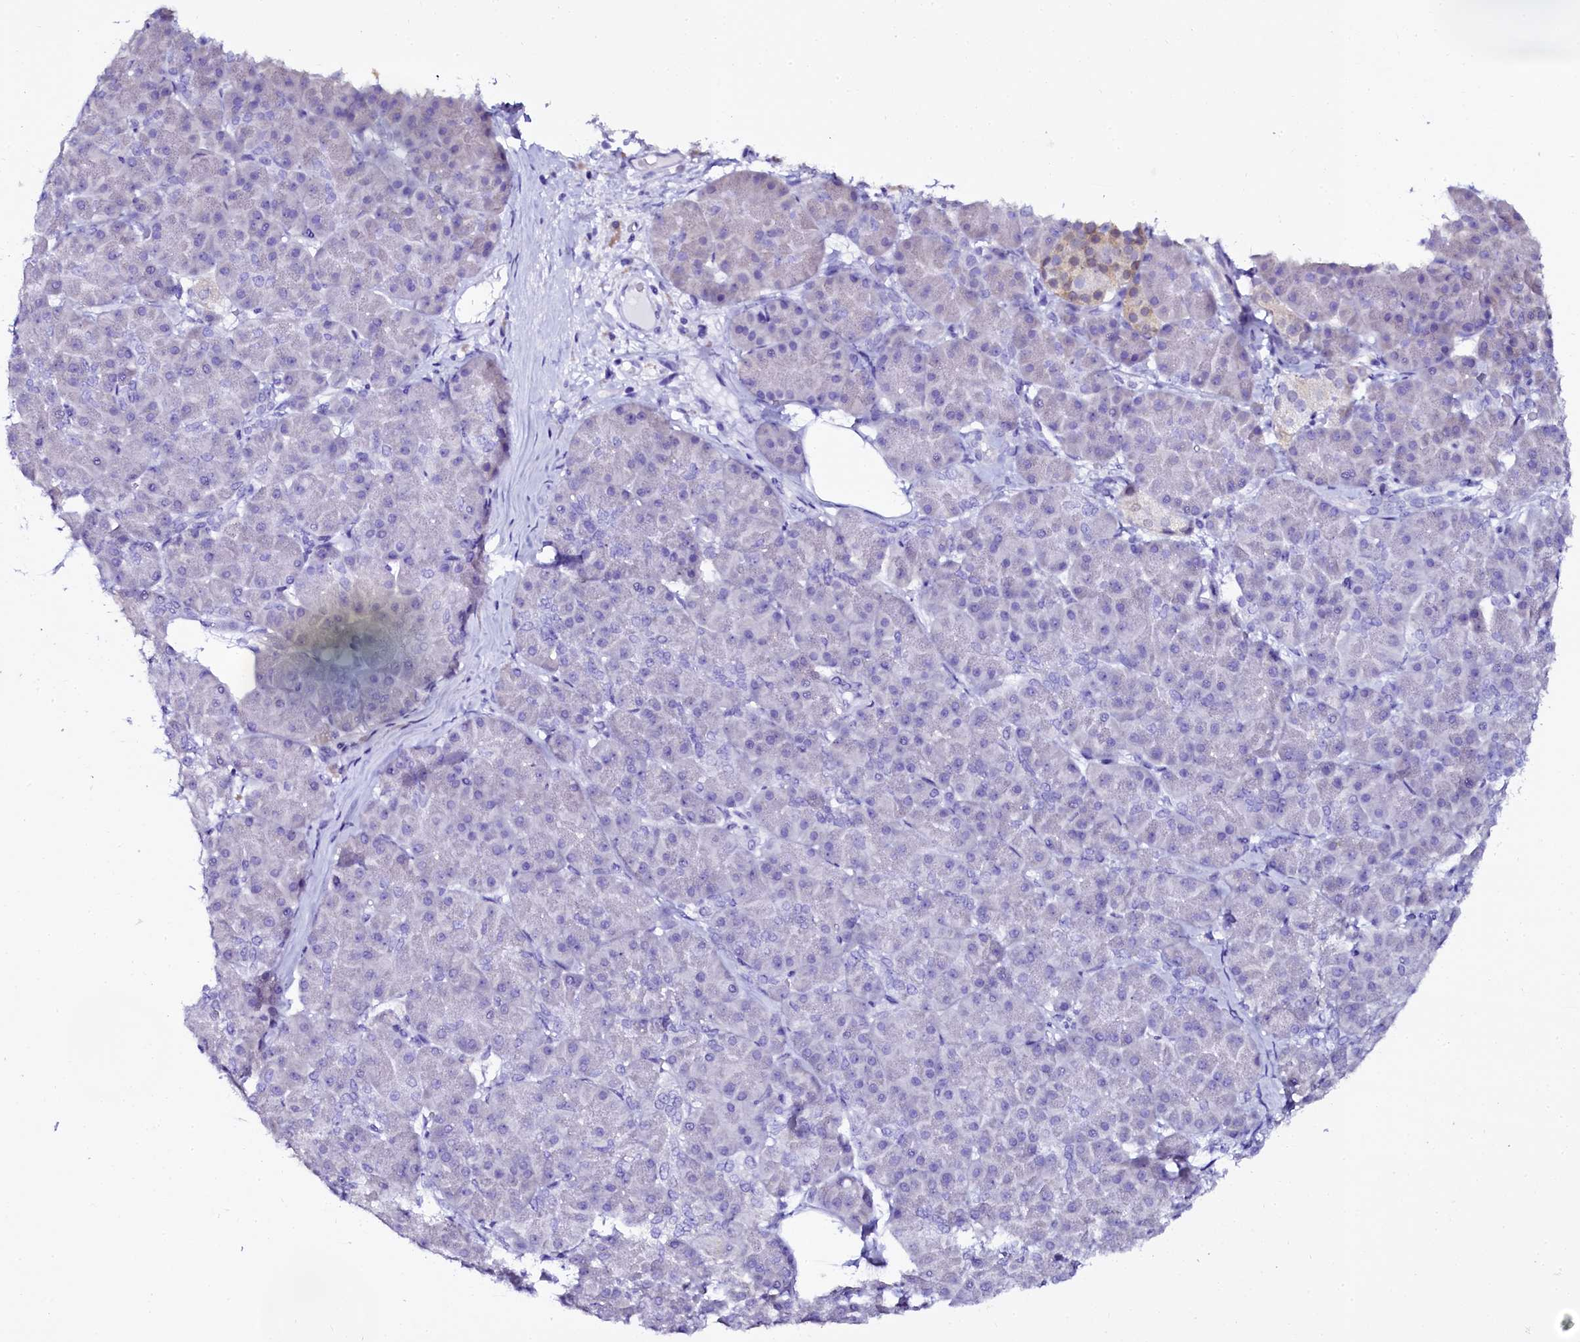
{"staining": {"intensity": "negative", "quantity": "none", "location": "none"}, "tissue": "pancreatic cancer", "cell_type": "Tumor cells", "image_type": "cancer", "snomed": [{"axis": "morphology", "description": "Normal tissue, NOS"}, {"axis": "morphology", "description": "Adenocarcinoma, NOS"}, {"axis": "topography", "description": "Pancreas"}], "caption": "Immunohistochemical staining of pancreatic adenocarcinoma displays no significant staining in tumor cells. (DAB (3,3'-diaminobenzidine) immunohistochemistry, high magnification).", "gene": "SORD", "patient": {"sex": "female", "age": 68}}